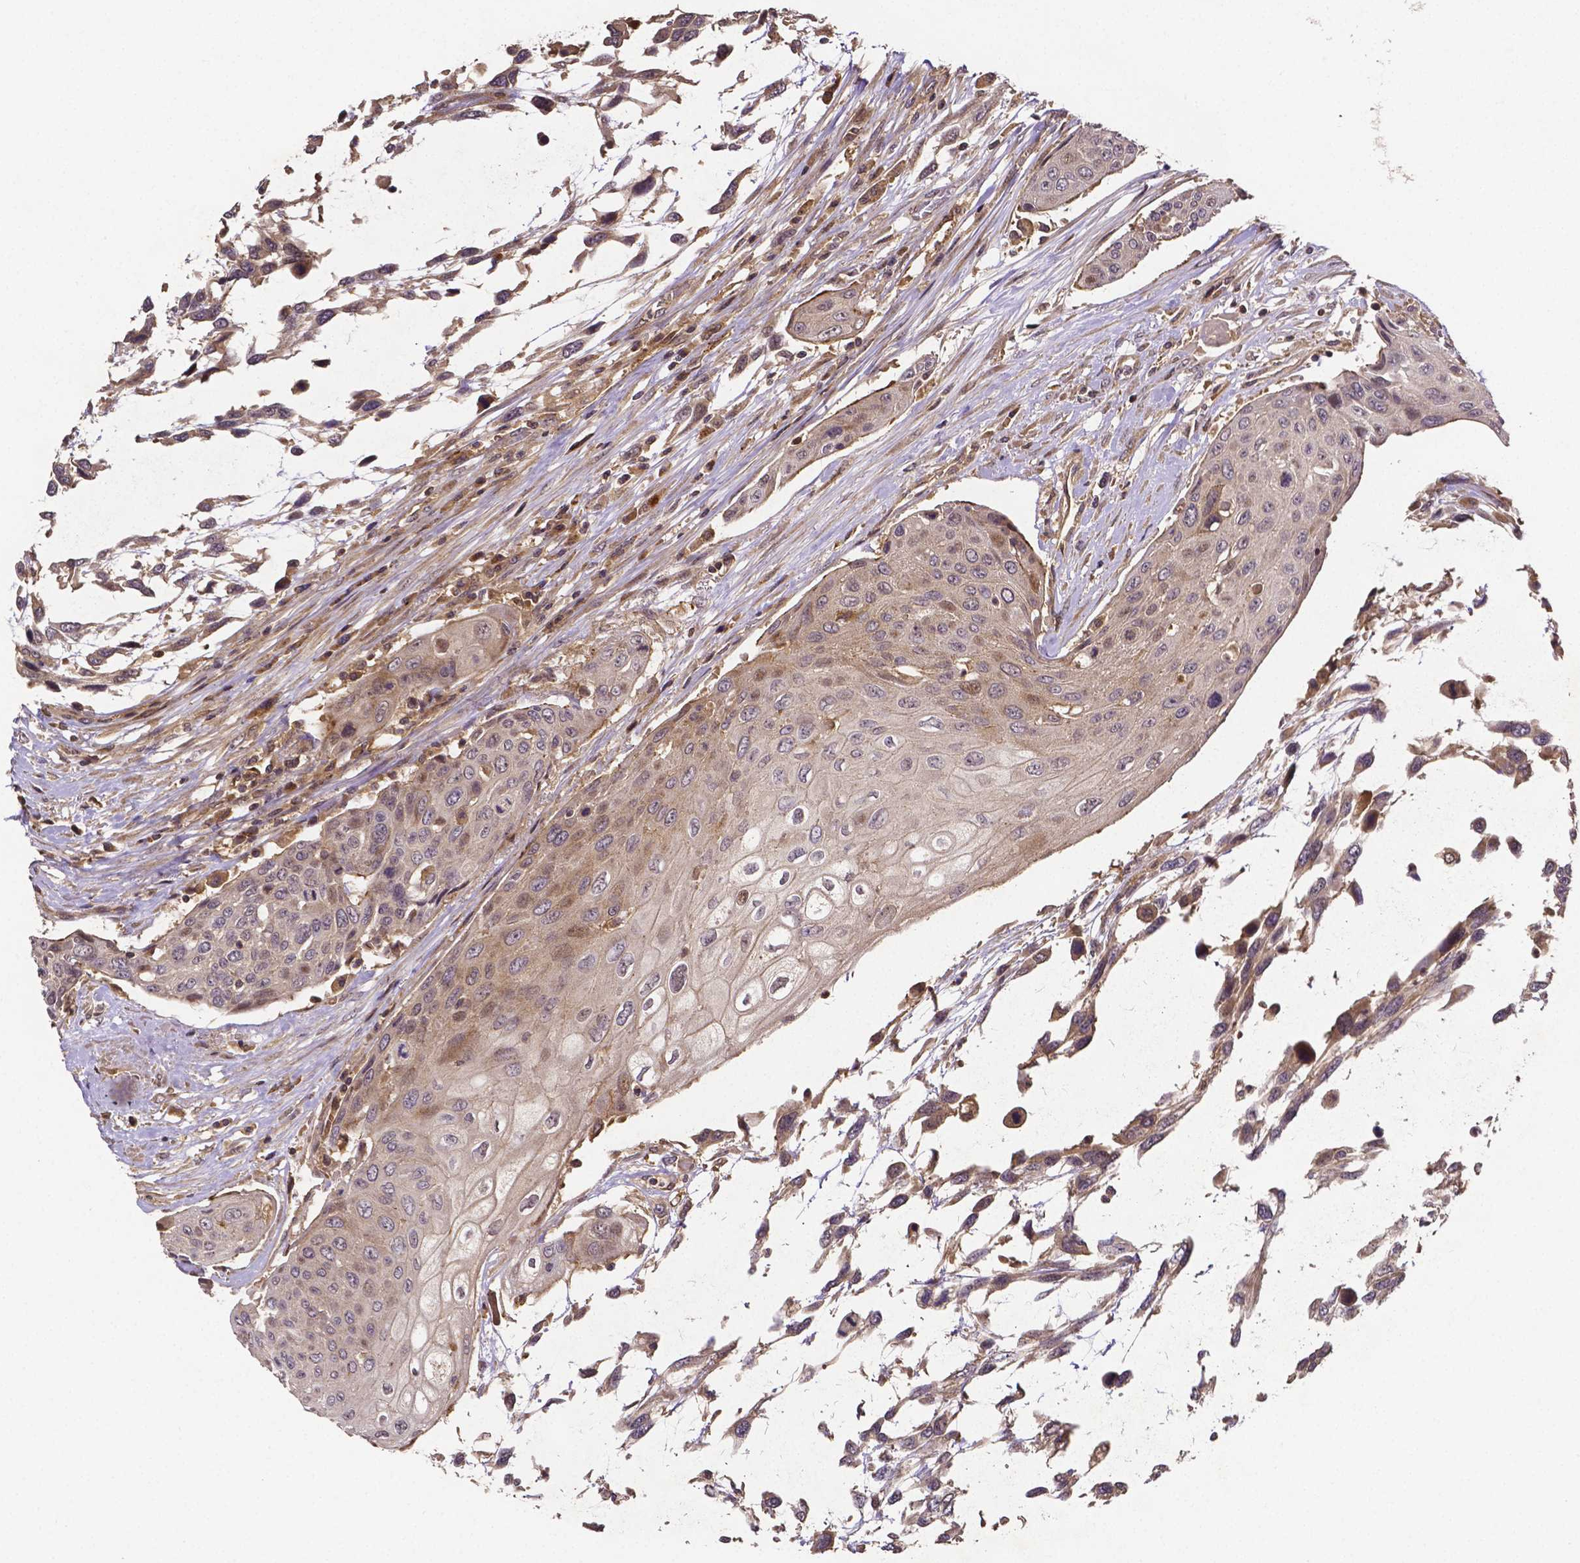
{"staining": {"intensity": "weak", "quantity": "<25%", "location": "cytoplasmic/membranous"}, "tissue": "urothelial cancer", "cell_type": "Tumor cells", "image_type": "cancer", "snomed": [{"axis": "morphology", "description": "Urothelial carcinoma, High grade"}, {"axis": "topography", "description": "Urinary bladder"}], "caption": "This photomicrograph is of high-grade urothelial carcinoma stained with immunohistochemistry (IHC) to label a protein in brown with the nuclei are counter-stained blue. There is no expression in tumor cells.", "gene": "RNF123", "patient": {"sex": "female", "age": 70}}